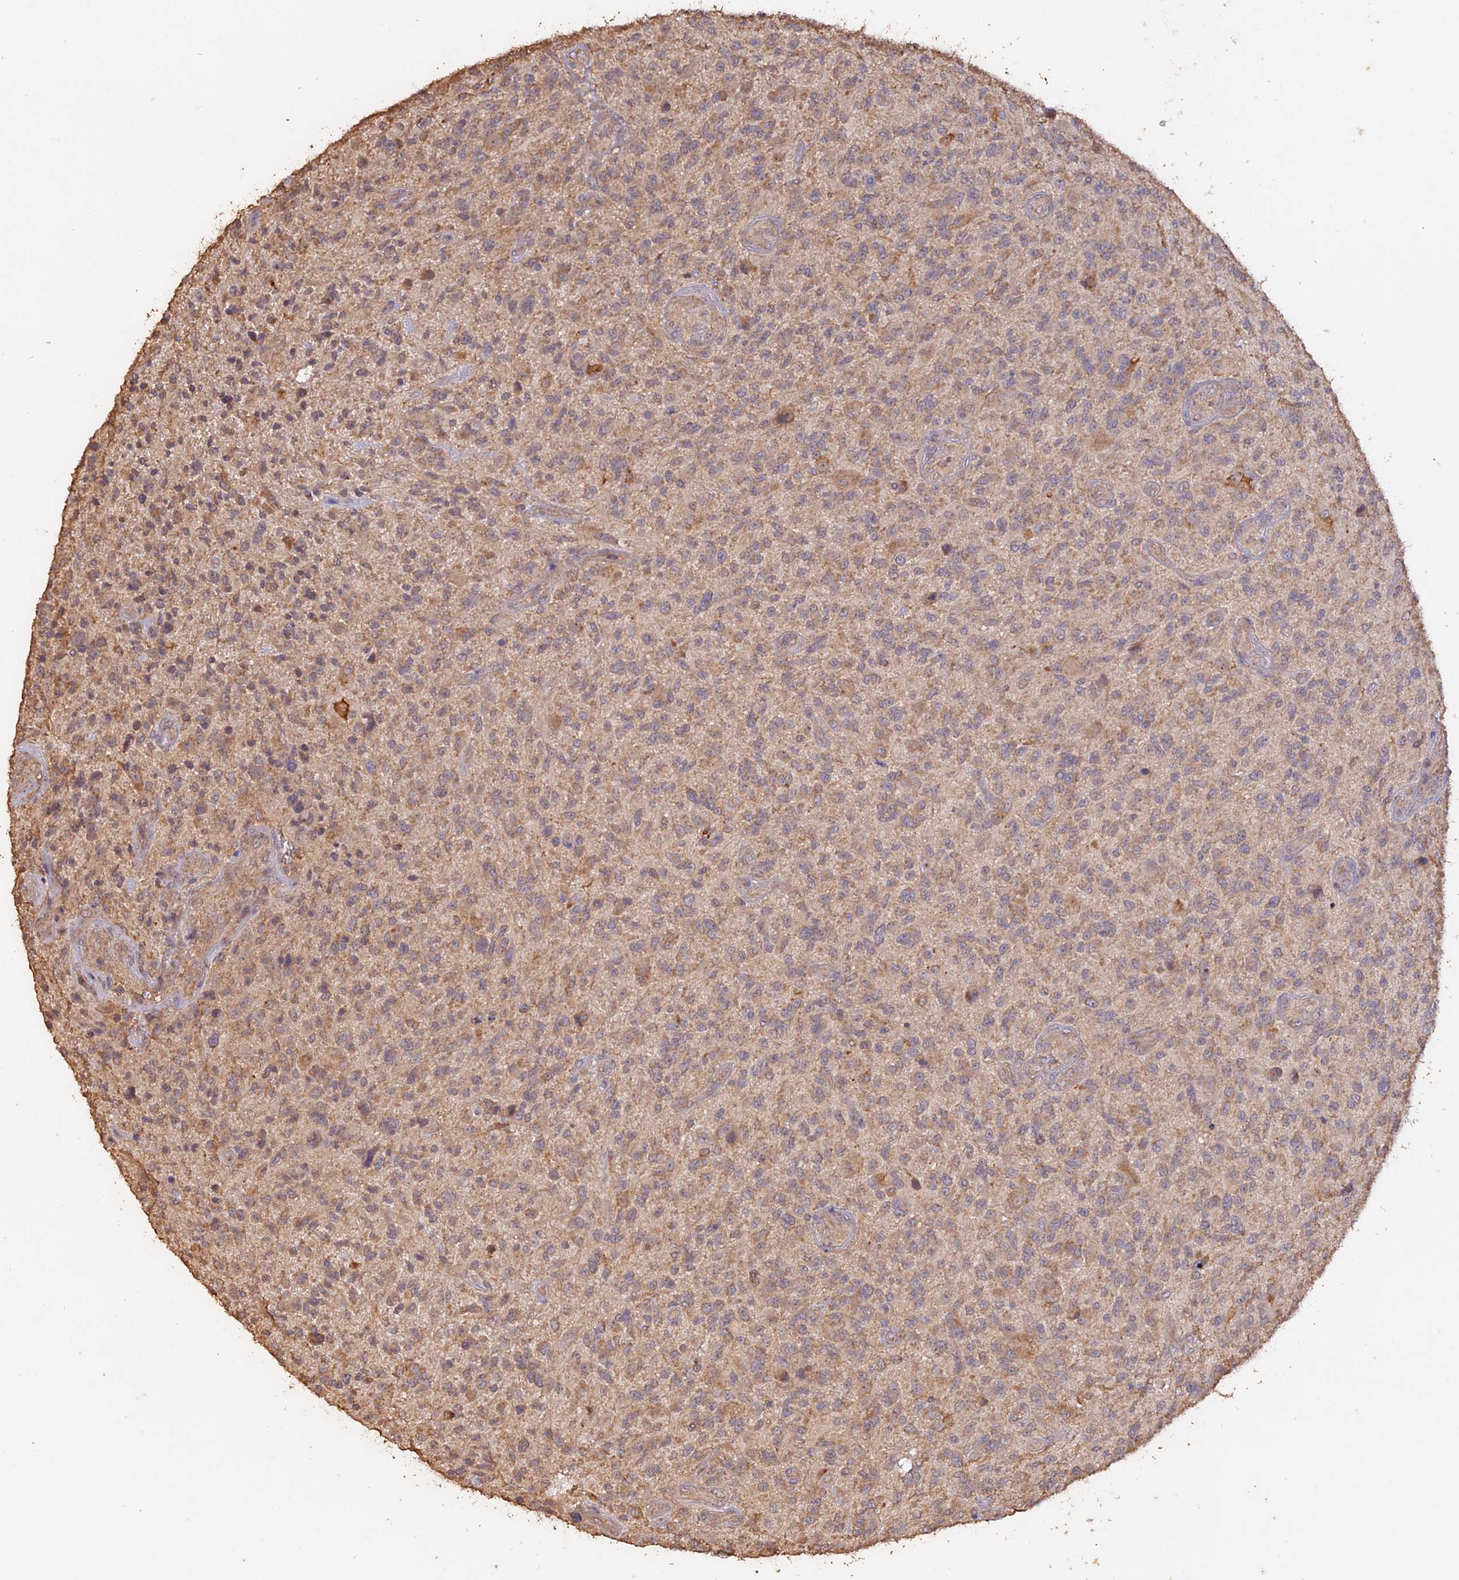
{"staining": {"intensity": "moderate", "quantity": "<25%", "location": "cytoplasmic/membranous"}, "tissue": "glioma", "cell_type": "Tumor cells", "image_type": "cancer", "snomed": [{"axis": "morphology", "description": "Glioma, malignant, High grade"}, {"axis": "topography", "description": "Brain"}], "caption": "High-power microscopy captured an immunohistochemistry (IHC) micrograph of malignant glioma (high-grade), revealing moderate cytoplasmic/membranous staining in approximately <25% of tumor cells.", "gene": "LAYN", "patient": {"sex": "male", "age": 47}}